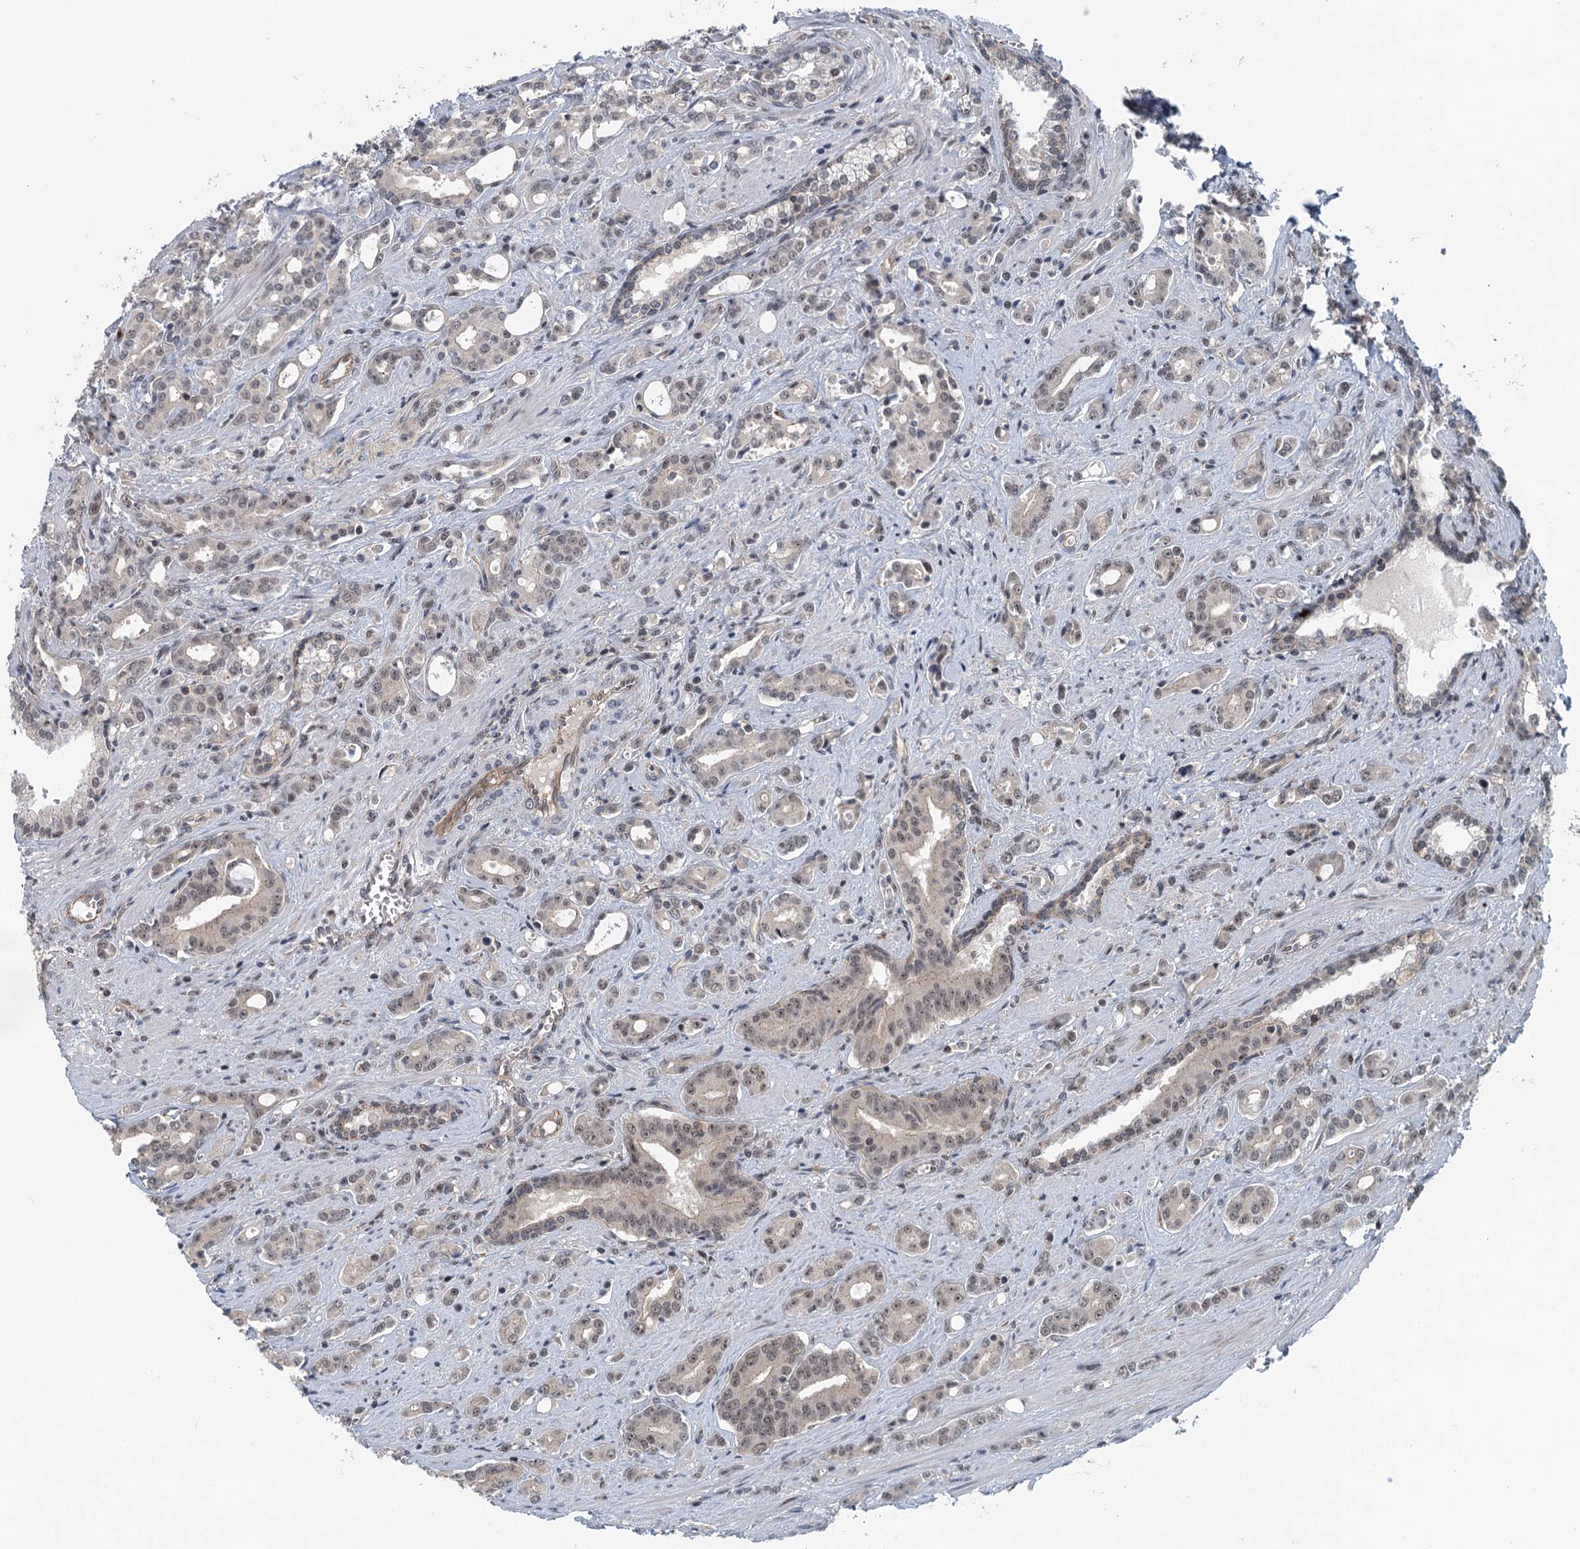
{"staining": {"intensity": "weak", "quantity": ">75%", "location": "nuclear"}, "tissue": "prostate cancer", "cell_type": "Tumor cells", "image_type": "cancer", "snomed": [{"axis": "morphology", "description": "Adenocarcinoma, High grade"}, {"axis": "topography", "description": "Prostate"}], "caption": "Immunohistochemistry histopathology image of prostate cancer stained for a protein (brown), which reveals low levels of weak nuclear expression in about >75% of tumor cells.", "gene": "TAS2R42", "patient": {"sex": "male", "age": 72}}